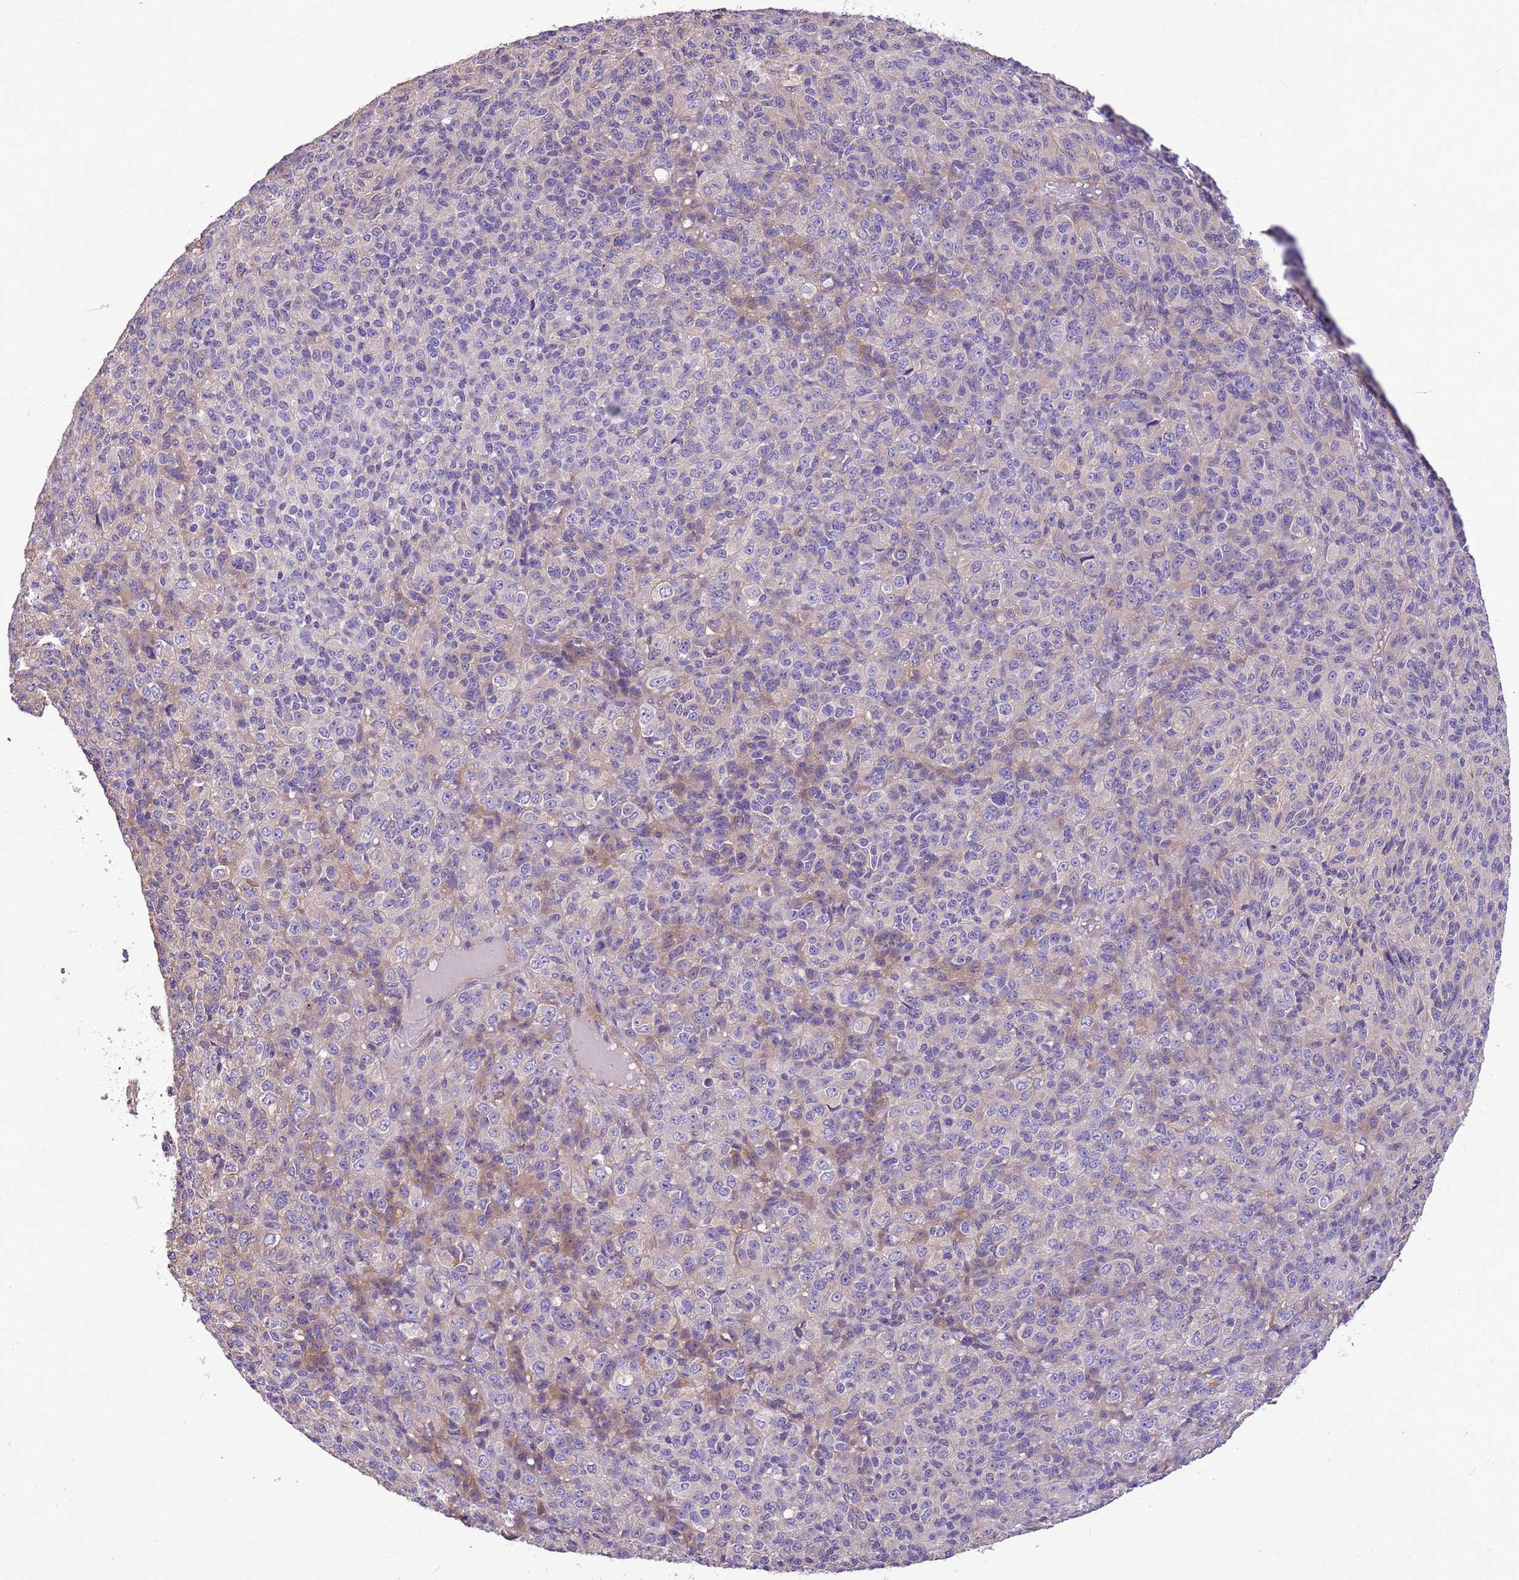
{"staining": {"intensity": "weak", "quantity": "<25%", "location": "cytoplasmic/membranous"}, "tissue": "melanoma", "cell_type": "Tumor cells", "image_type": "cancer", "snomed": [{"axis": "morphology", "description": "Malignant melanoma, Metastatic site"}, {"axis": "topography", "description": "Brain"}], "caption": "Tumor cells are negative for brown protein staining in melanoma.", "gene": "WASHC4", "patient": {"sex": "female", "age": 56}}